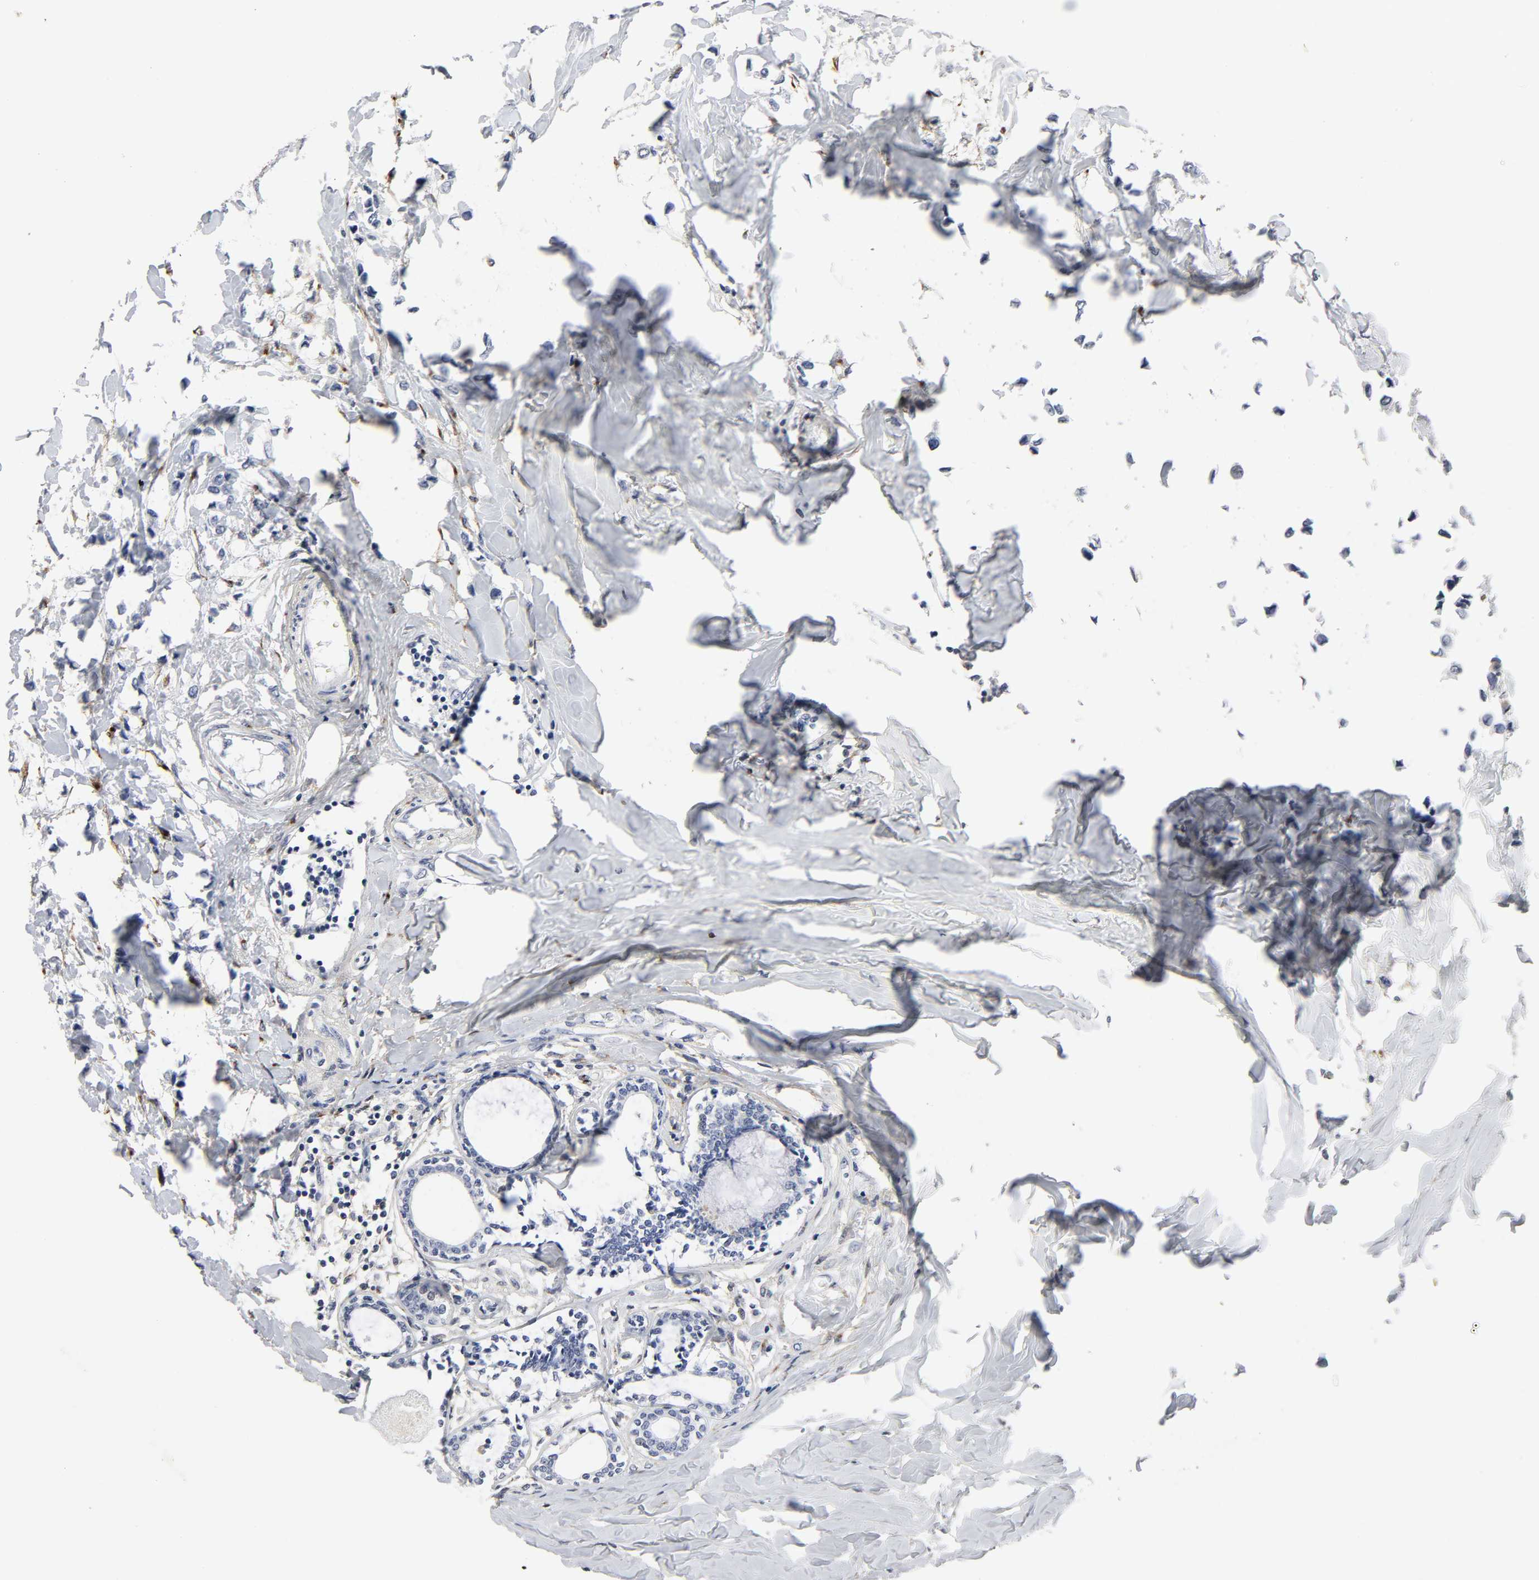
{"staining": {"intensity": "negative", "quantity": "none", "location": "none"}, "tissue": "breast cancer", "cell_type": "Tumor cells", "image_type": "cancer", "snomed": [{"axis": "morphology", "description": "Lobular carcinoma"}, {"axis": "topography", "description": "Breast"}], "caption": "A histopathology image of human breast cancer (lobular carcinoma) is negative for staining in tumor cells.", "gene": "LRP1", "patient": {"sex": "female", "age": 51}}